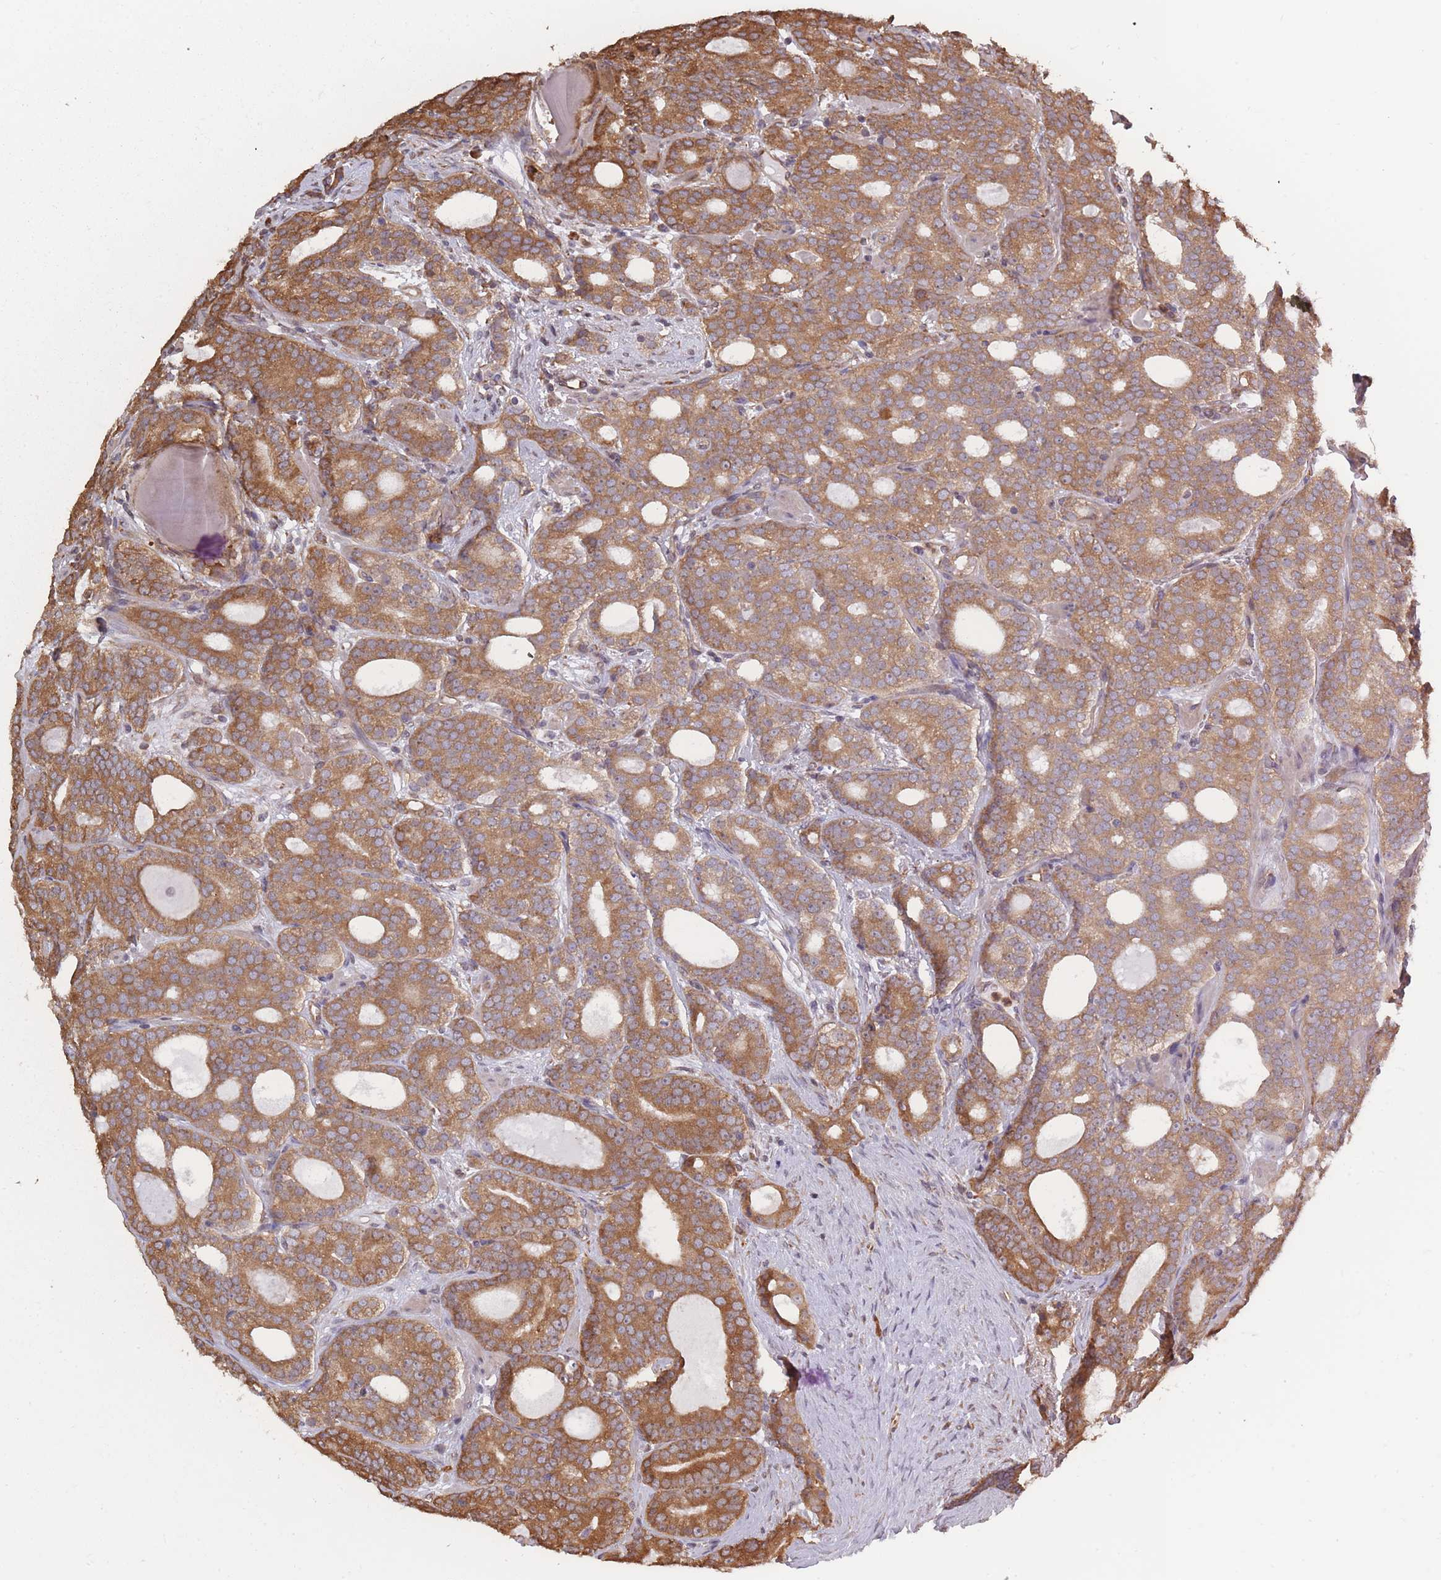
{"staining": {"intensity": "moderate", "quantity": ">75%", "location": "cytoplasmic/membranous"}, "tissue": "prostate cancer", "cell_type": "Tumor cells", "image_type": "cancer", "snomed": [{"axis": "morphology", "description": "Adenocarcinoma, High grade"}, {"axis": "topography", "description": "Prostate"}], "caption": "Protein analysis of adenocarcinoma (high-grade) (prostate) tissue shows moderate cytoplasmic/membranous positivity in approximately >75% of tumor cells.", "gene": "ARL13B", "patient": {"sex": "male", "age": 64}}